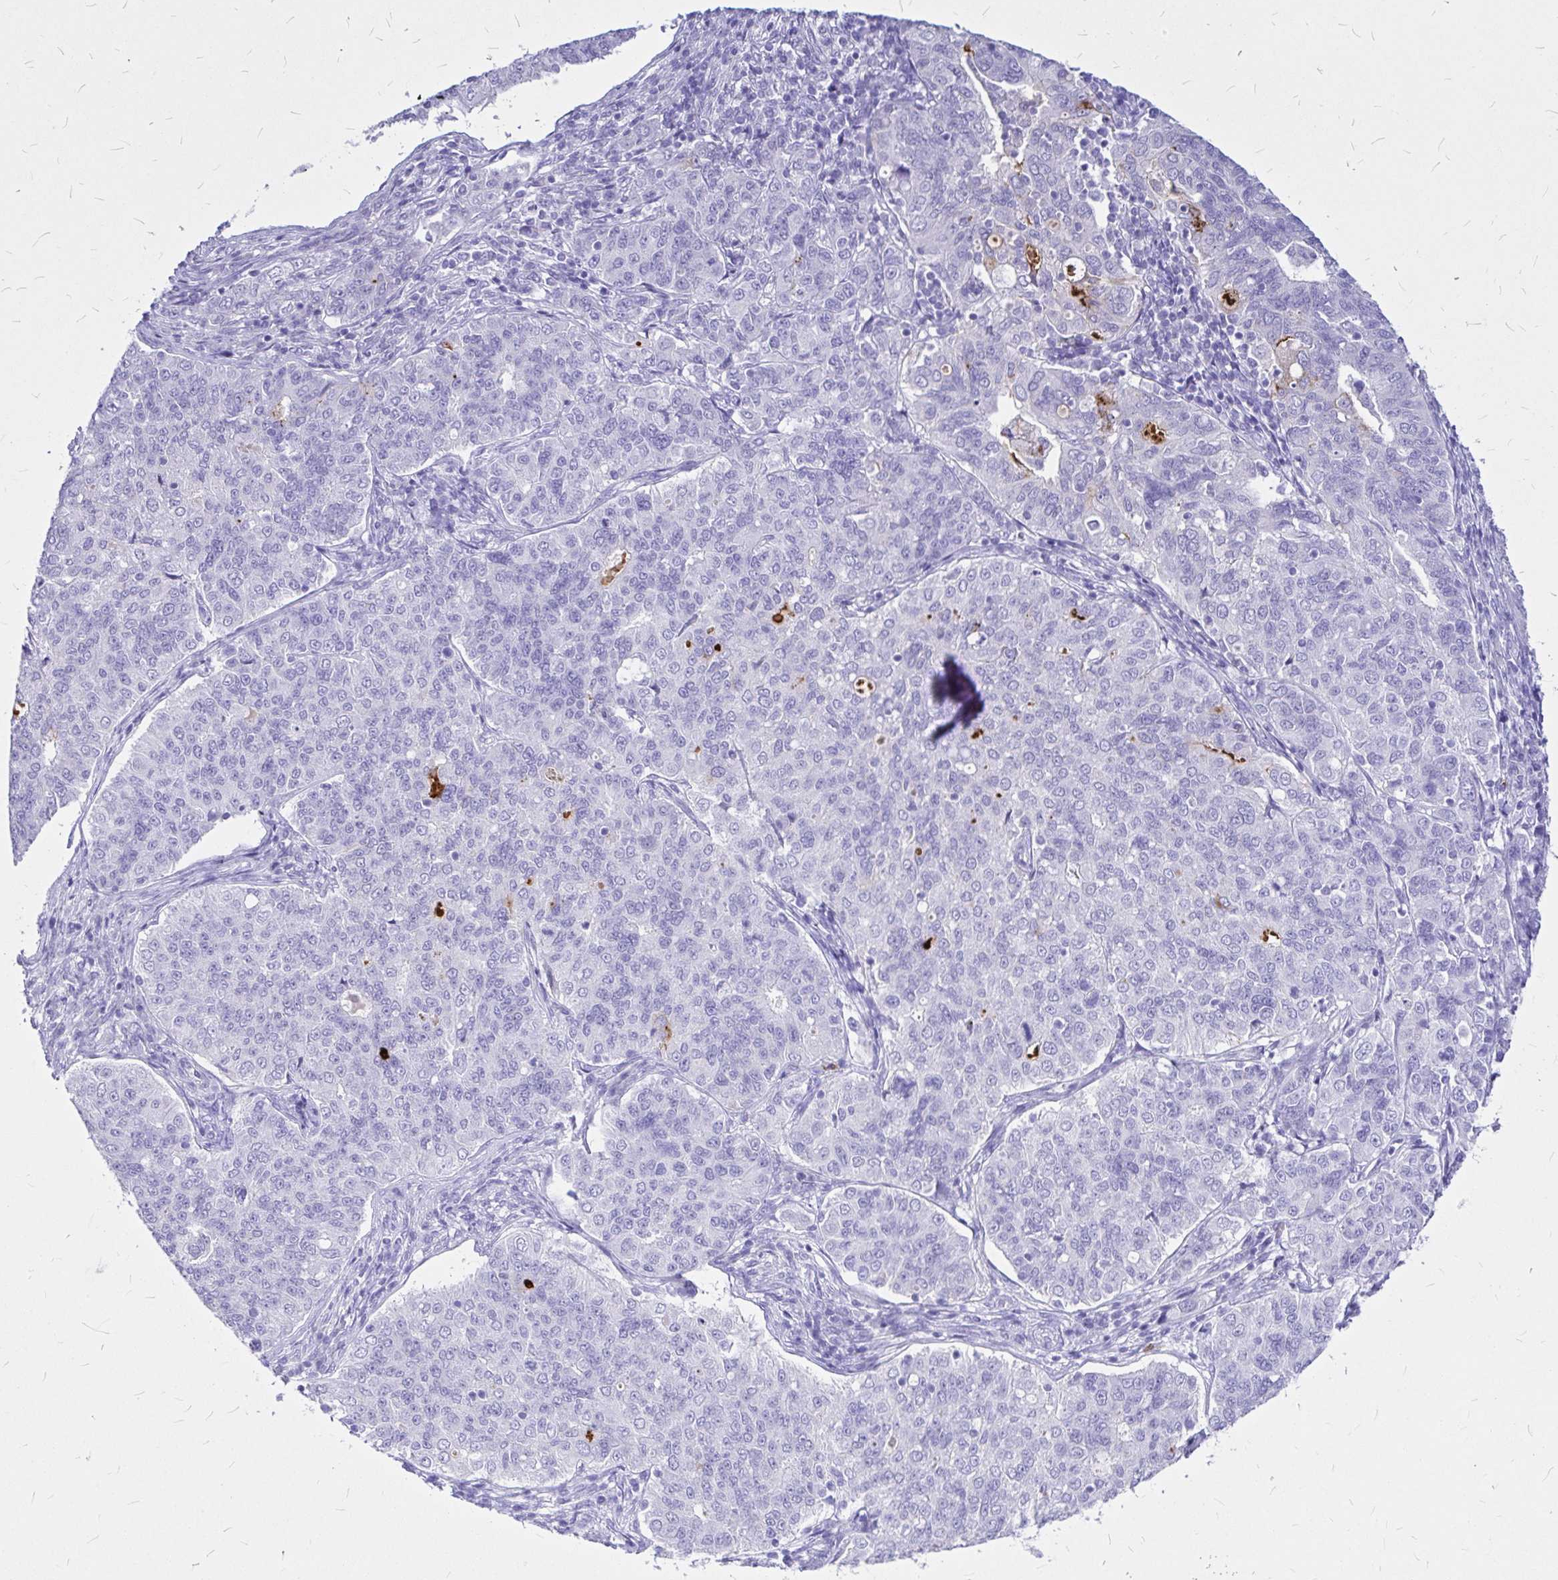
{"staining": {"intensity": "negative", "quantity": "none", "location": "none"}, "tissue": "endometrial cancer", "cell_type": "Tumor cells", "image_type": "cancer", "snomed": [{"axis": "morphology", "description": "Adenocarcinoma, NOS"}, {"axis": "topography", "description": "Endometrium"}], "caption": "A histopathology image of endometrial cancer (adenocarcinoma) stained for a protein shows no brown staining in tumor cells. (Immunohistochemistry, brightfield microscopy, high magnification).", "gene": "CLEC1B", "patient": {"sex": "female", "age": 43}}